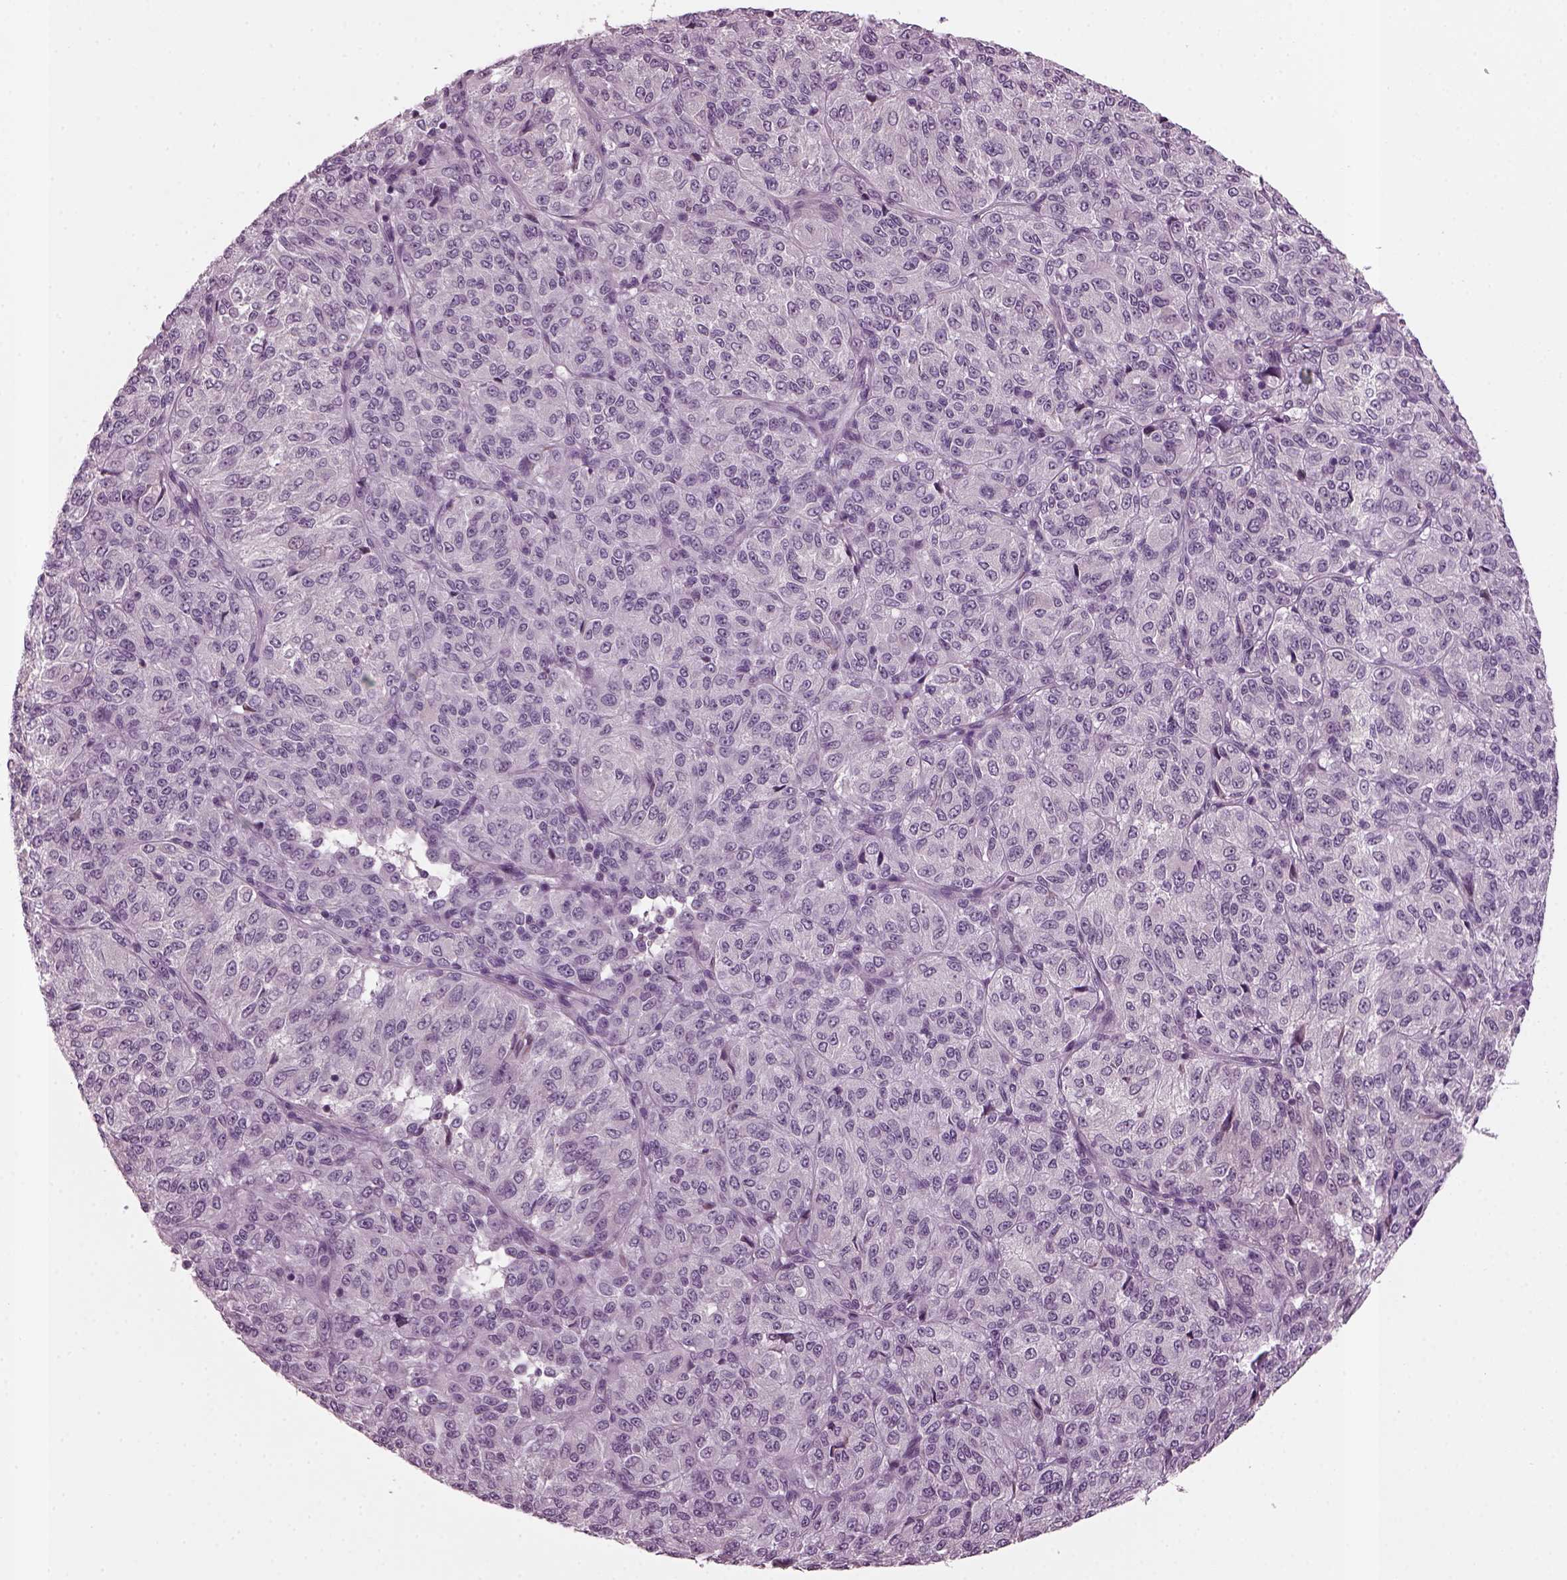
{"staining": {"intensity": "negative", "quantity": "none", "location": "none"}, "tissue": "melanoma", "cell_type": "Tumor cells", "image_type": "cancer", "snomed": [{"axis": "morphology", "description": "Malignant melanoma, Metastatic site"}, {"axis": "topography", "description": "Brain"}], "caption": "A photomicrograph of melanoma stained for a protein exhibits no brown staining in tumor cells.", "gene": "DPYSL5", "patient": {"sex": "female", "age": 56}}